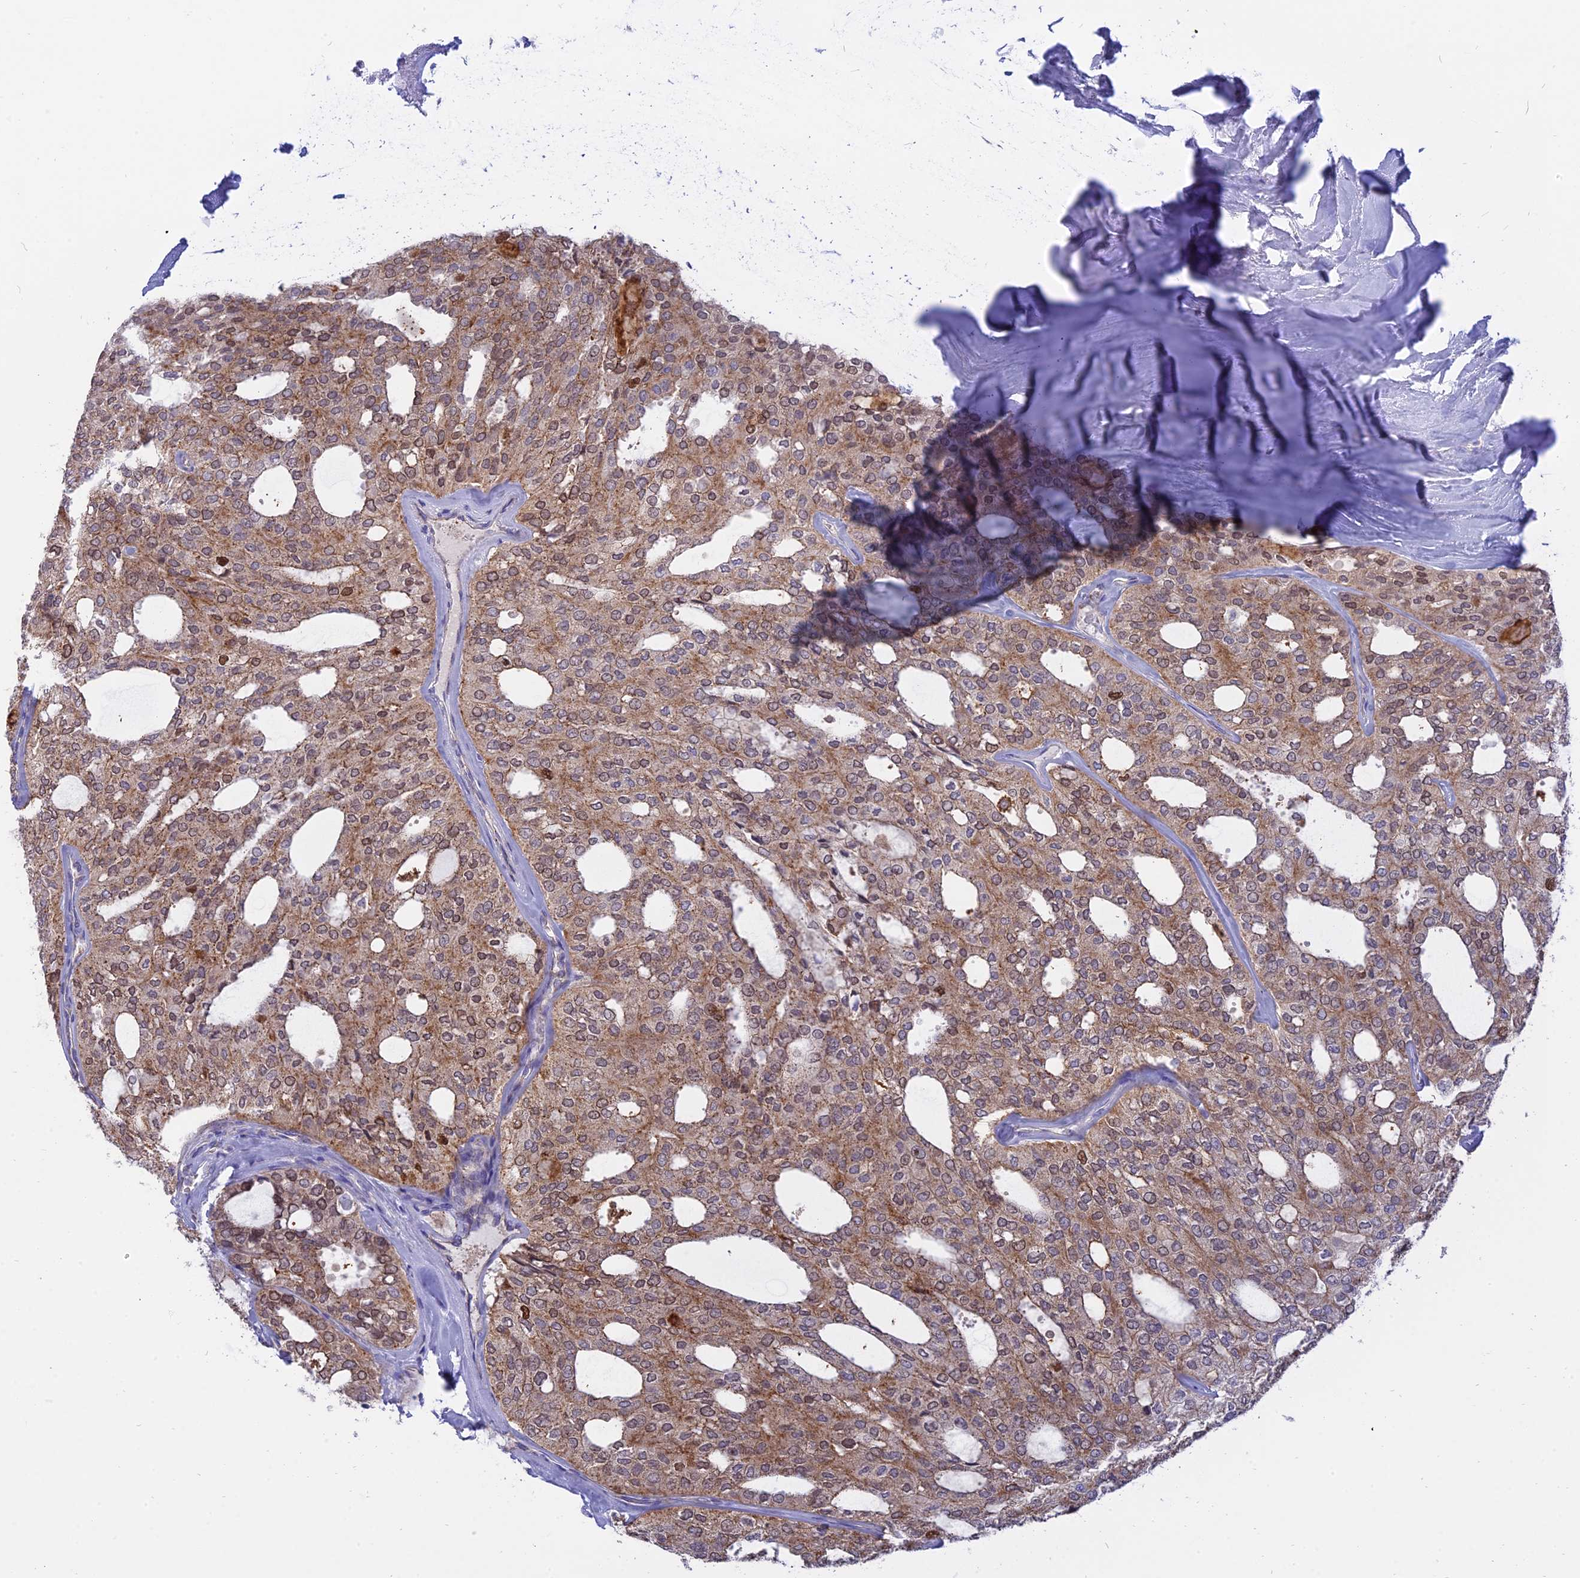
{"staining": {"intensity": "moderate", "quantity": ">75%", "location": "cytoplasmic/membranous,nuclear"}, "tissue": "thyroid cancer", "cell_type": "Tumor cells", "image_type": "cancer", "snomed": [{"axis": "morphology", "description": "Follicular adenoma carcinoma, NOS"}, {"axis": "topography", "description": "Thyroid gland"}], "caption": "There is medium levels of moderate cytoplasmic/membranous and nuclear expression in tumor cells of thyroid follicular adenoma carcinoma, as demonstrated by immunohistochemical staining (brown color).", "gene": "CENPV", "patient": {"sex": "male", "age": 75}}